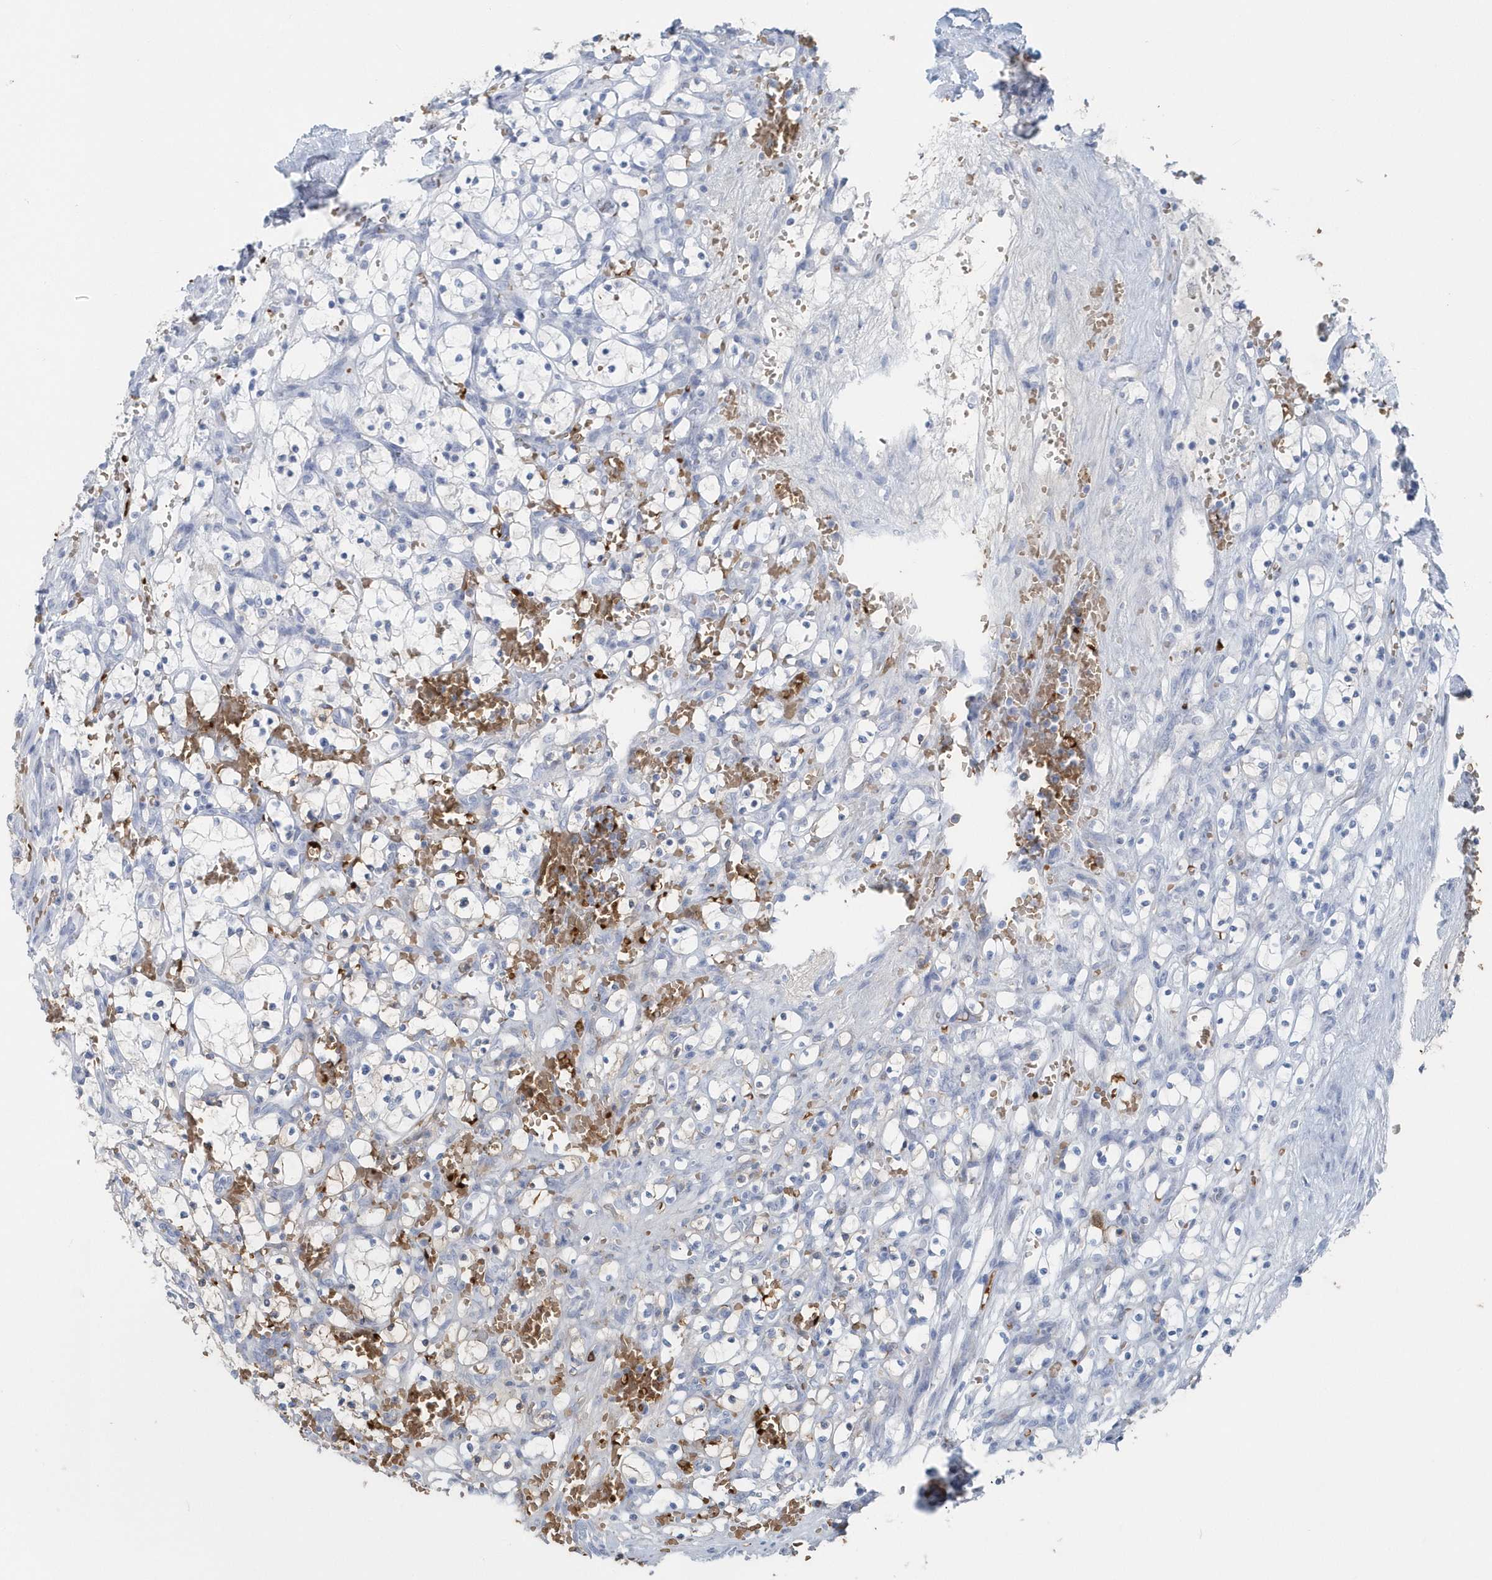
{"staining": {"intensity": "negative", "quantity": "none", "location": "none"}, "tissue": "renal cancer", "cell_type": "Tumor cells", "image_type": "cancer", "snomed": [{"axis": "morphology", "description": "Adenocarcinoma, NOS"}, {"axis": "topography", "description": "Kidney"}], "caption": "This is an IHC photomicrograph of renal adenocarcinoma. There is no expression in tumor cells.", "gene": "HBA2", "patient": {"sex": "female", "age": 69}}